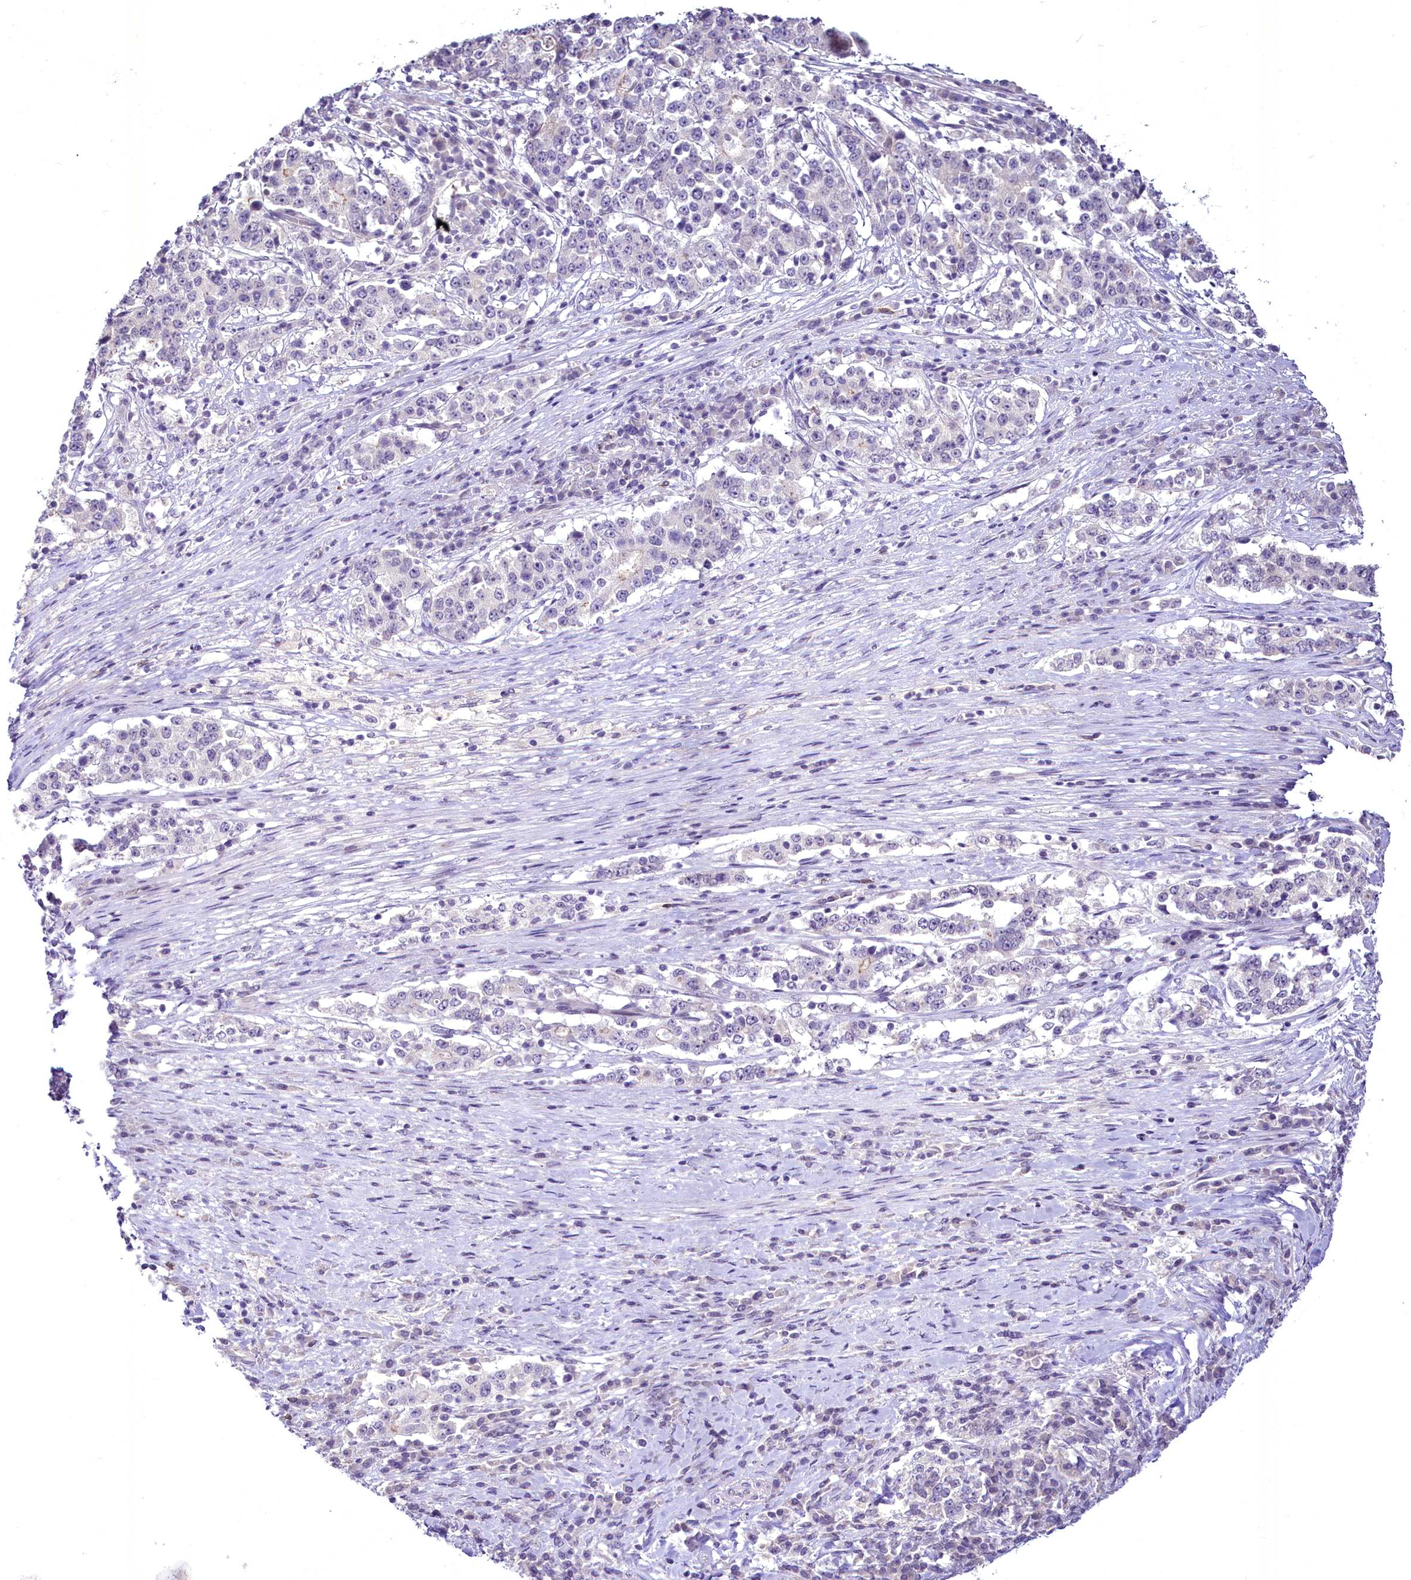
{"staining": {"intensity": "negative", "quantity": "none", "location": "none"}, "tissue": "stomach cancer", "cell_type": "Tumor cells", "image_type": "cancer", "snomed": [{"axis": "morphology", "description": "Adenocarcinoma, NOS"}, {"axis": "topography", "description": "Stomach"}], "caption": "Tumor cells show no significant protein expression in adenocarcinoma (stomach).", "gene": "BANK1", "patient": {"sex": "male", "age": 59}}